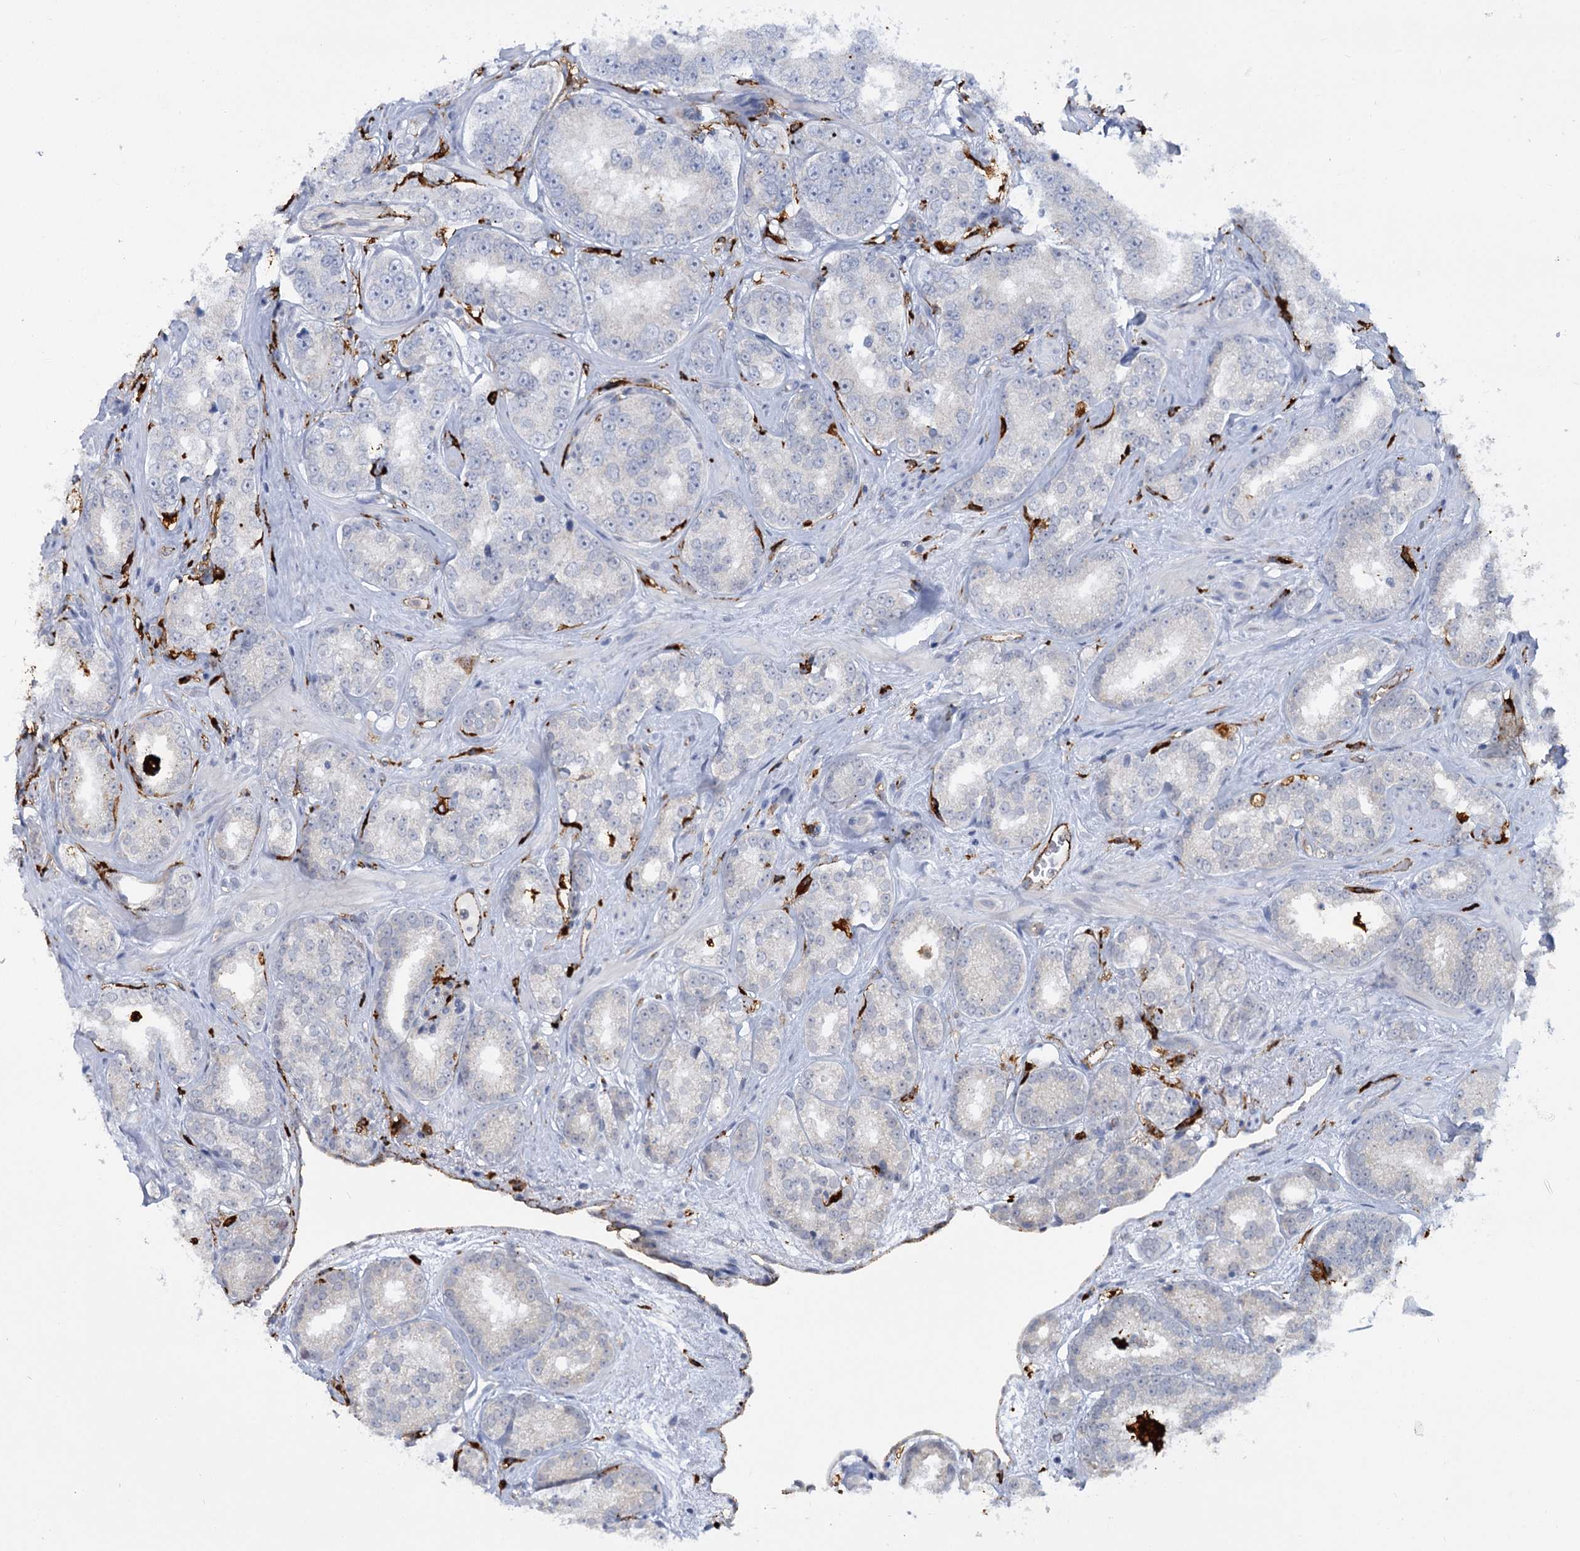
{"staining": {"intensity": "negative", "quantity": "none", "location": "none"}, "tissue": "prostate cancer", "cell_type": "Tumor cells", "image_type": "cancer", "snomed": [{"axis": "morphology", "description": "Normal tissue, NOS"}, {"axis": "morphology", "description": "Adenocarcinoma, High grade"}, {"axis": "topography", "description": "Prostate"}], "caption": "Protein analysis of prostate adenocarcinoma (high-grade) reveals no significant staining in tumor cells.", "gene": "PIWIL4", "patient": {"sex": "male", "age": 83}}